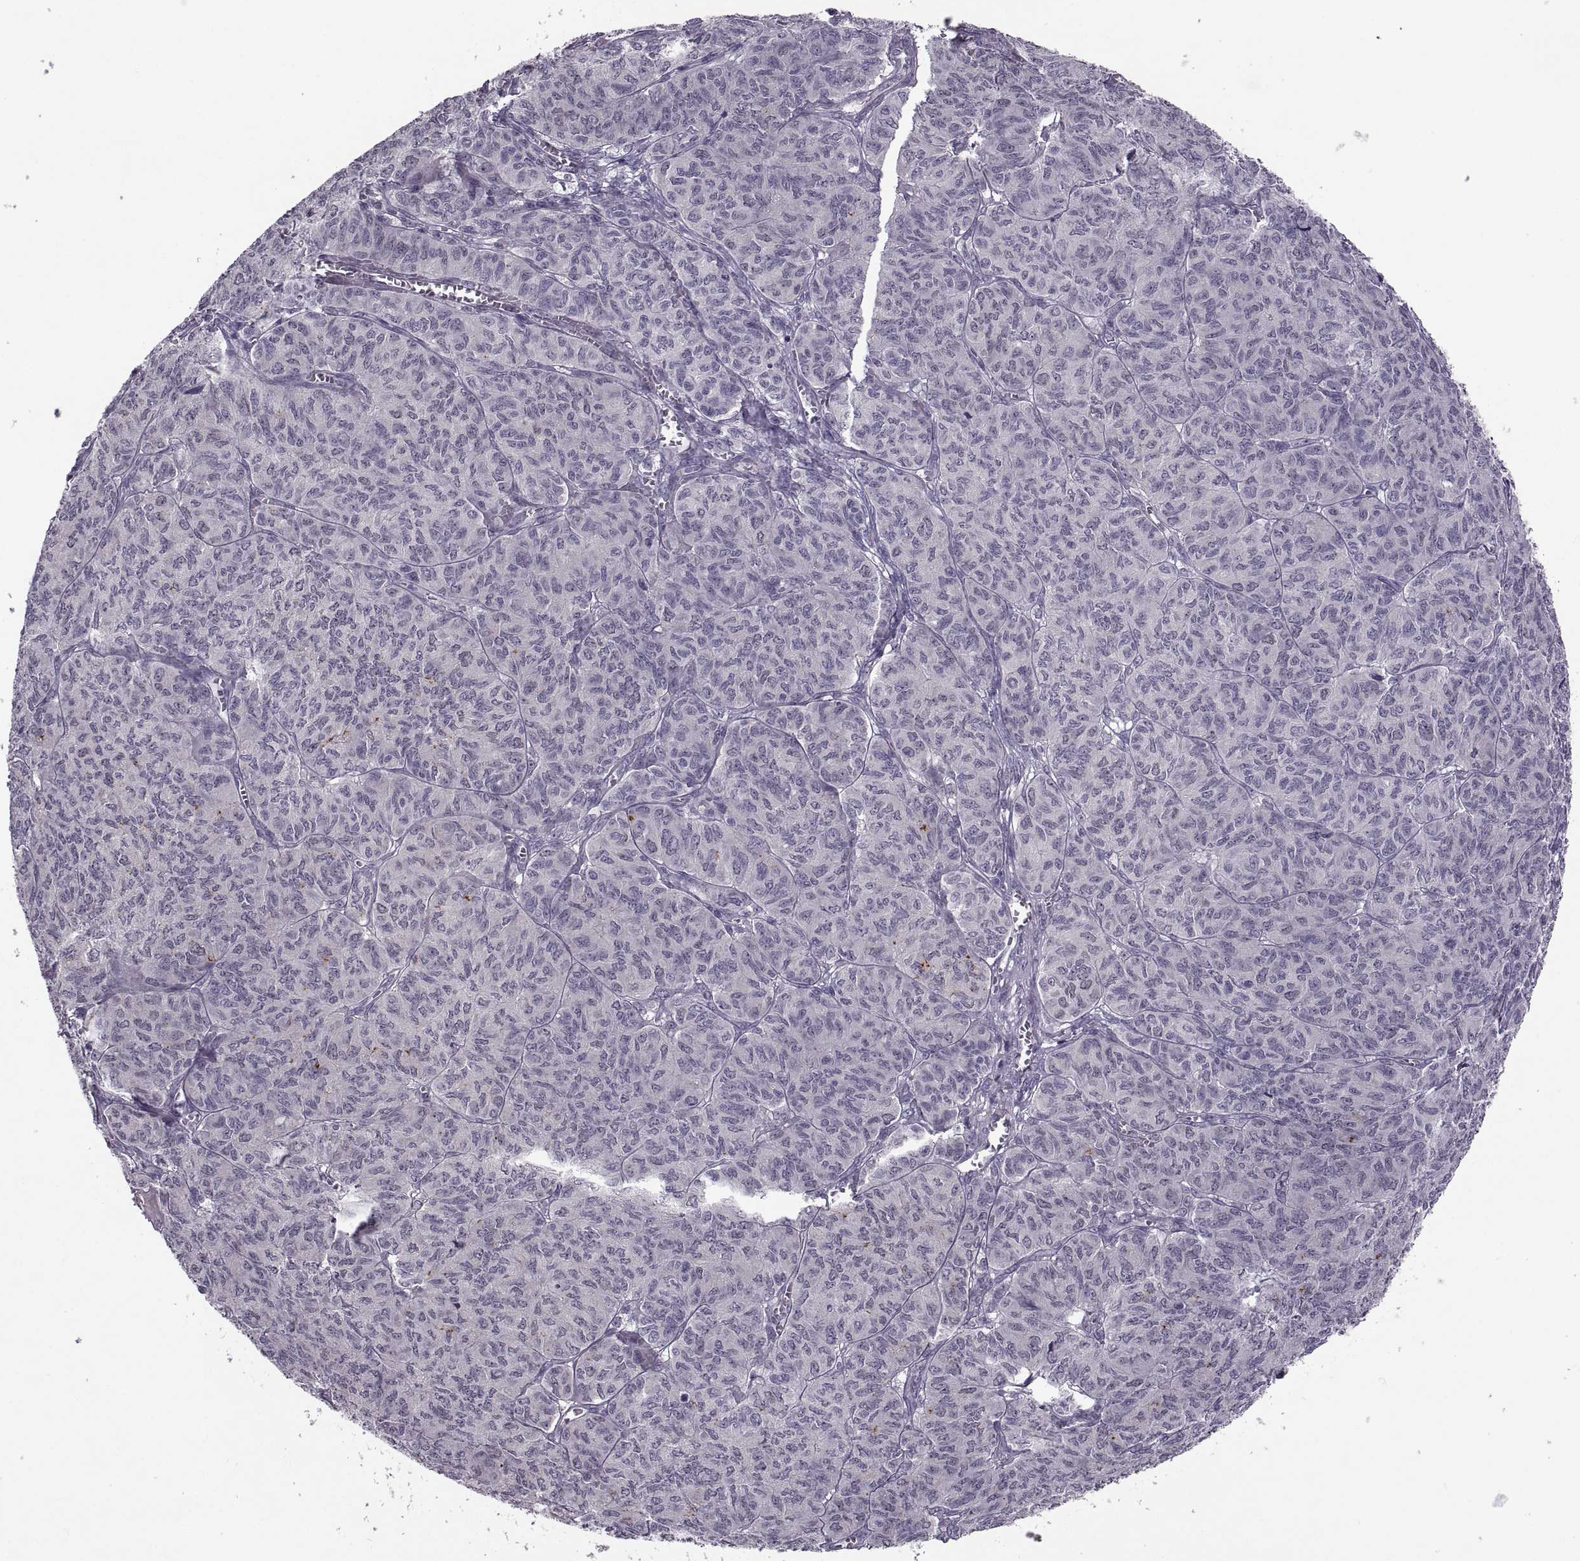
{"staining": {"intensity": "negative", "quantity": "none", "location": "none"}, "tissue": "ovarian cancer", "cell_type": "Tumor cells", "image_type": "cancer", "snomed": [{"axis": "morphology", "description": "Carcinoma, endometroid"}, {"axis": "topography", "description": "Ovary"}], "caption": "Immunohistochemistry micrograph of human endometroid carcinoma (ovarian) stained for a protein (brown), which reveals no staining in tumor cells.", "gene": "CACNA1F", "patient": {"sex": "female", "age": 80}}